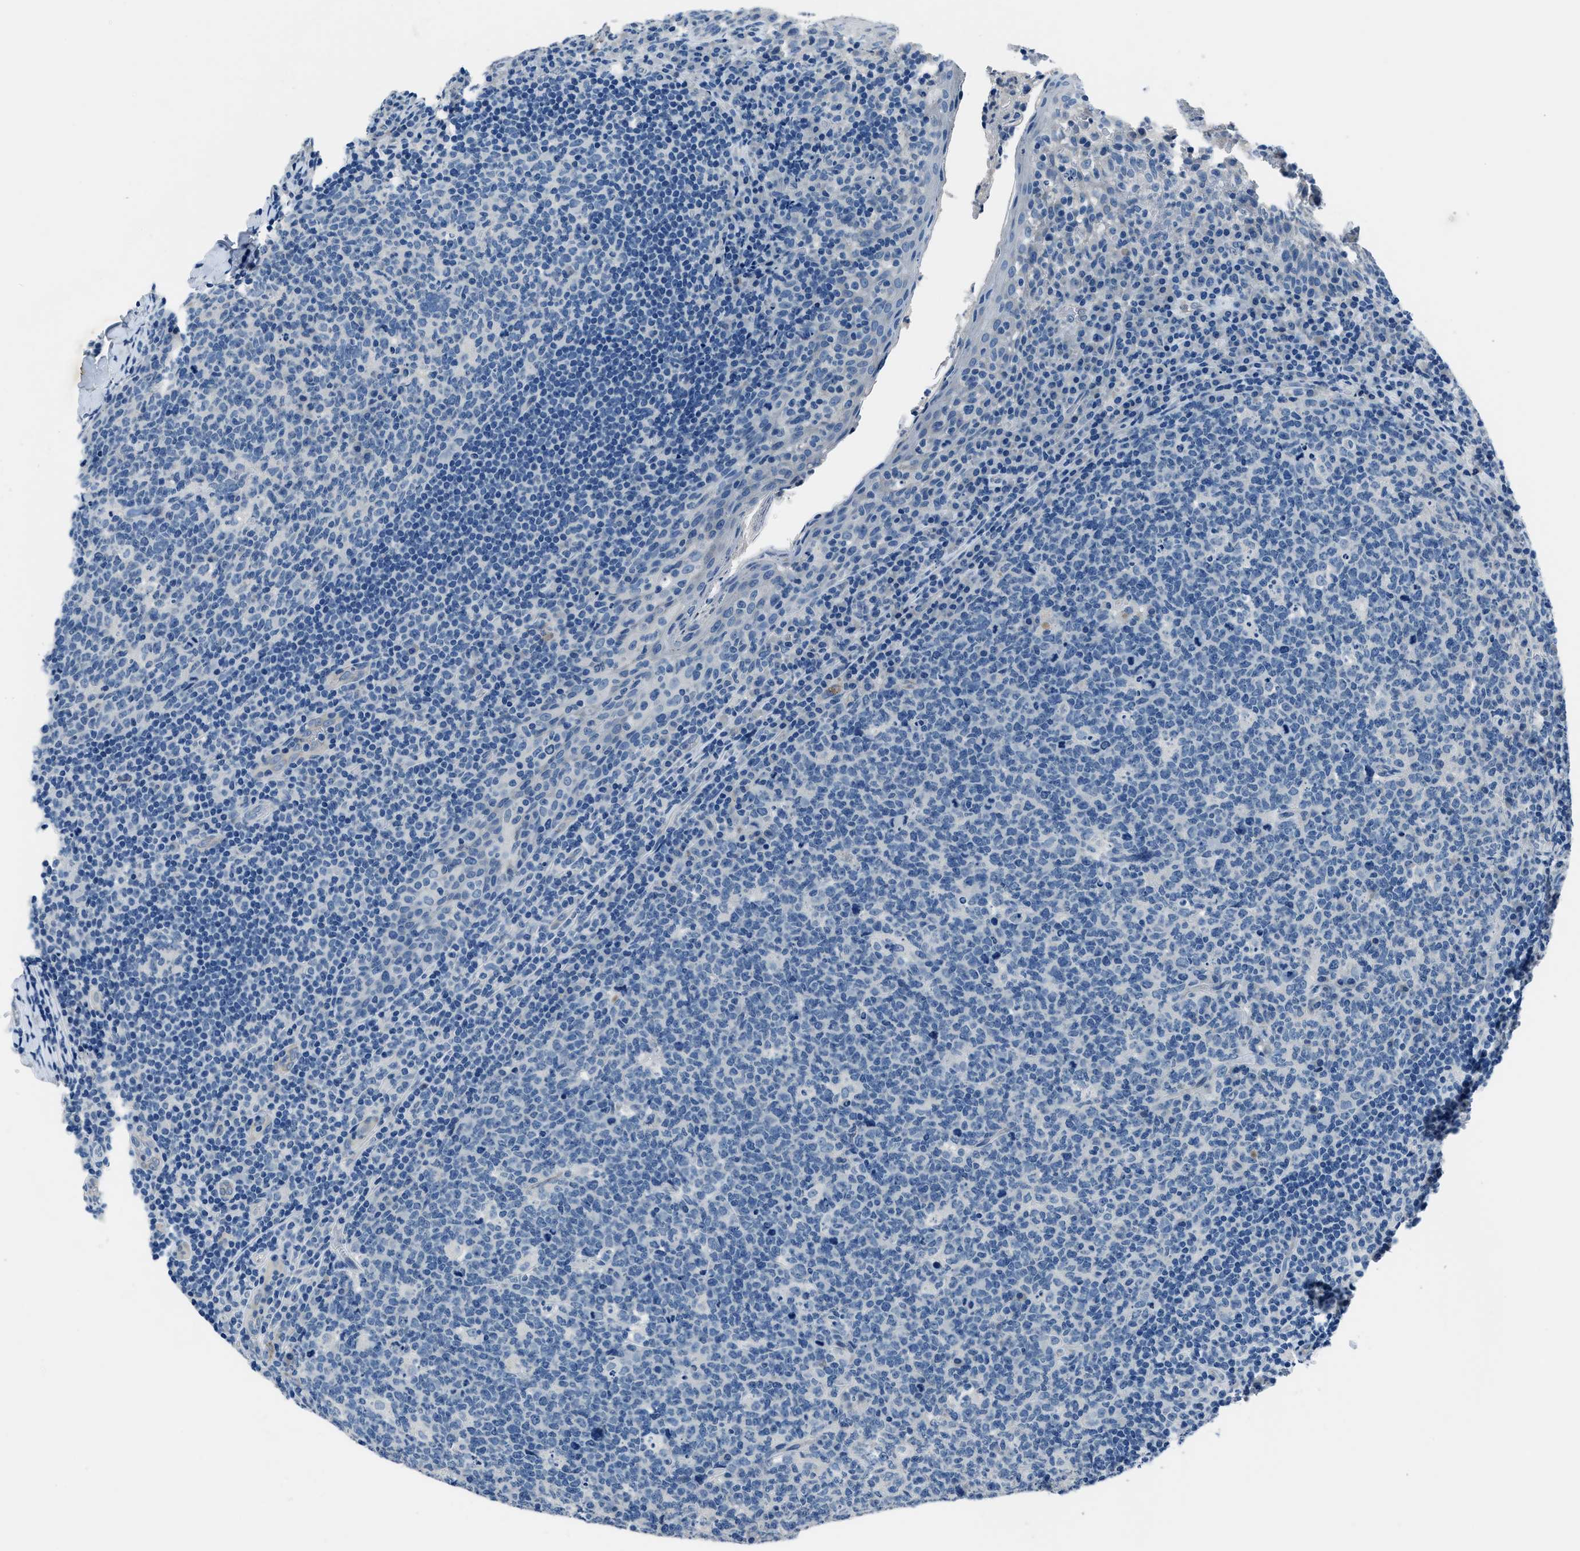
{"staining": {"intensity": "negative", "quantity": "none", "location": "none"}, "tissue": "tonsil", "cell_type": "Germinal center cells", "image_type": "normal", "snomed": [{"axis": "morphology", "description": "Normal tissue, NOS"}, {"axis": "topography", "description": "Tonsil"}], "caption": "DAB (3,3'-diaminobenzidine) immunohistochemical staining of unremarkable tonsil shows no significant positivity in germinal center cells. (Stains: DAB IHC with hematoxylin counter stain, Microscopy: brightfield microscopy at high magnification).", "gene": "GJA3", "patient": {"sex": "male", "age": 17}}